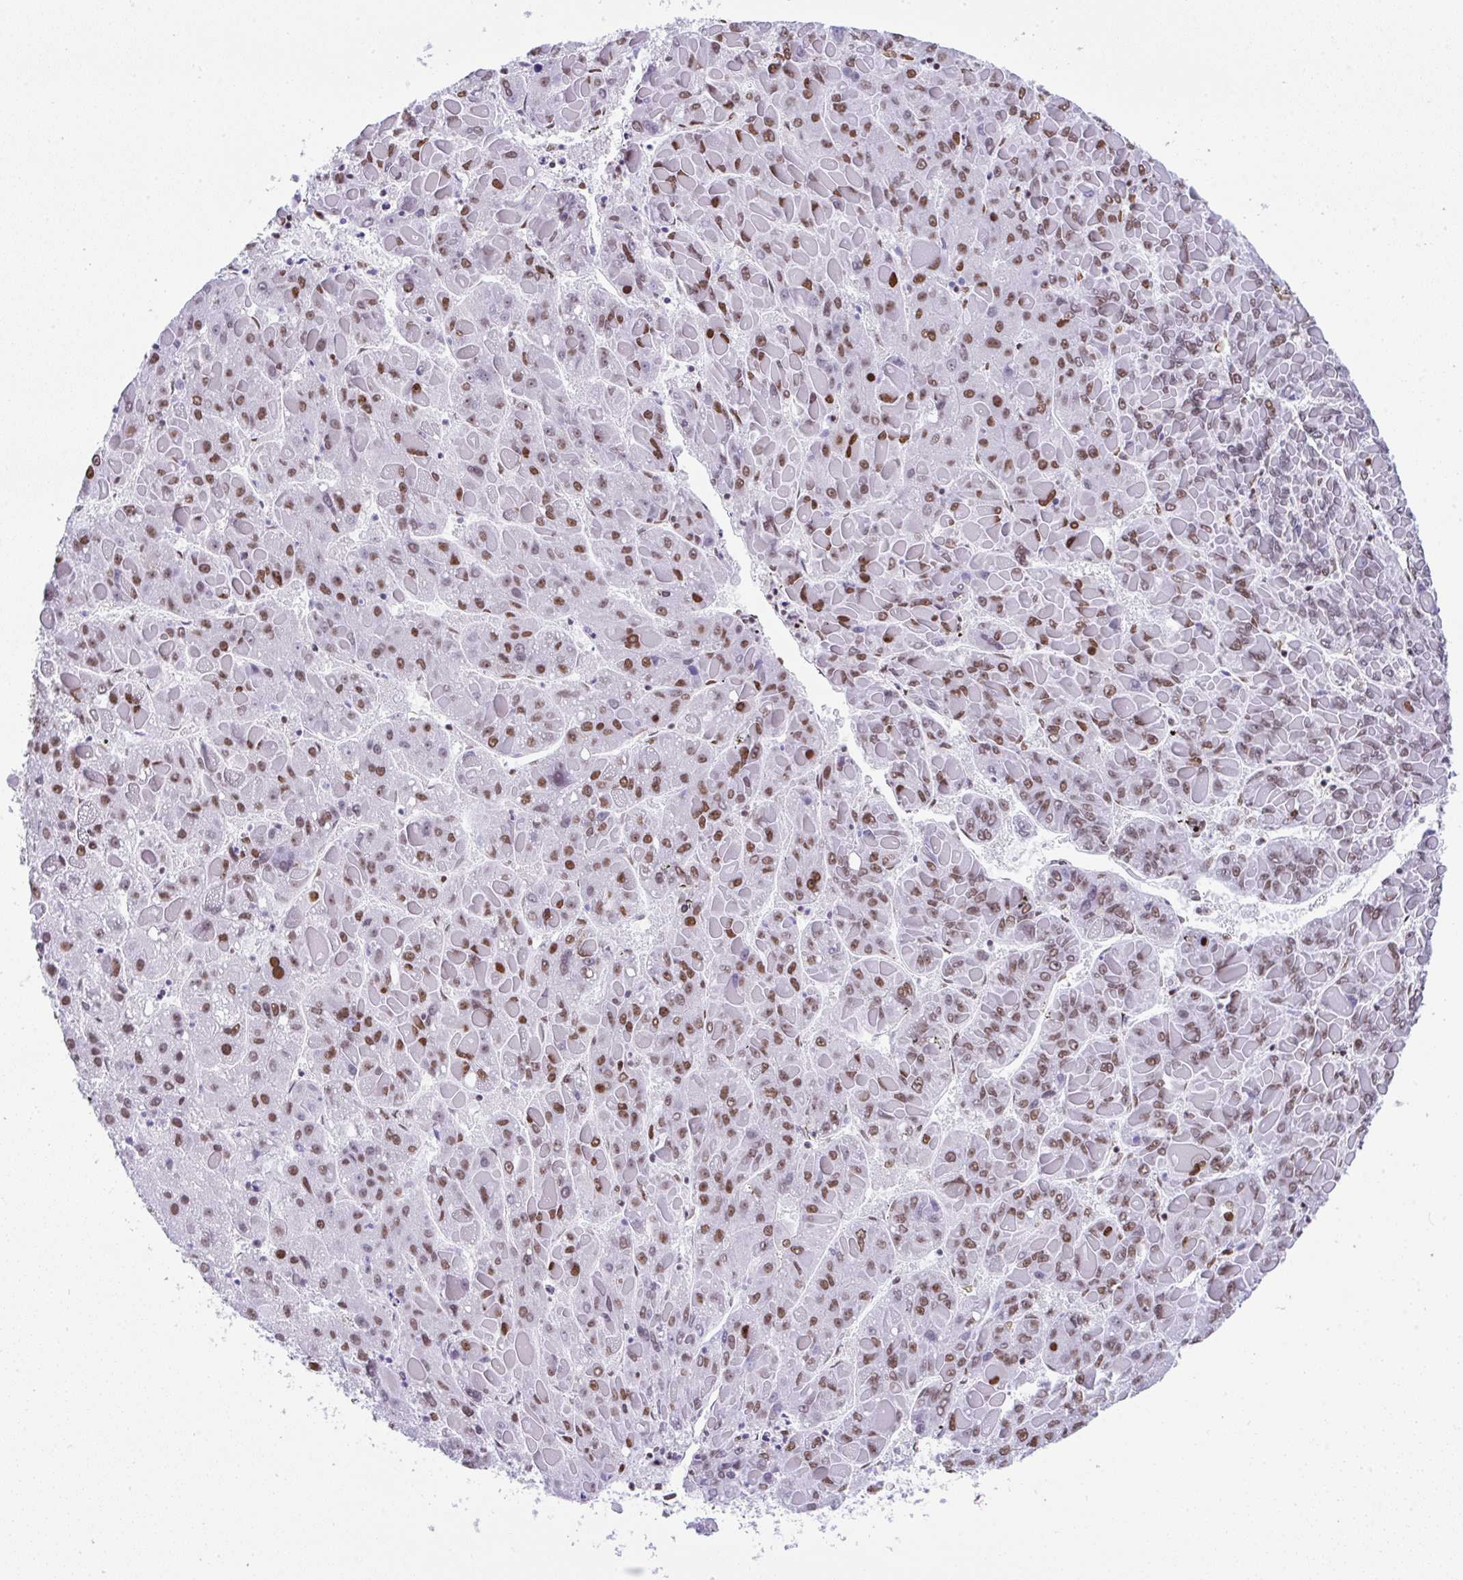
{"staining": {"intensity": "moderate", "quantity": ">75%", "location": "nuclear"}, "tissue": "liver cancer", "cell_type": "Tumor cells", "image_type": "cancer", "snomed": [{"axis": "morphology", "description": "Carcinoma, Hepatocellular, NOS"}, {"axis": "topography", "description": "Liver"}], "caption": "Liver cancer stained with a brown dye shows moderate nuclear positive expression in about >75% of tumor cells.", "gene": "DDX52", "patient": {"sex": "female", "age": 82}}